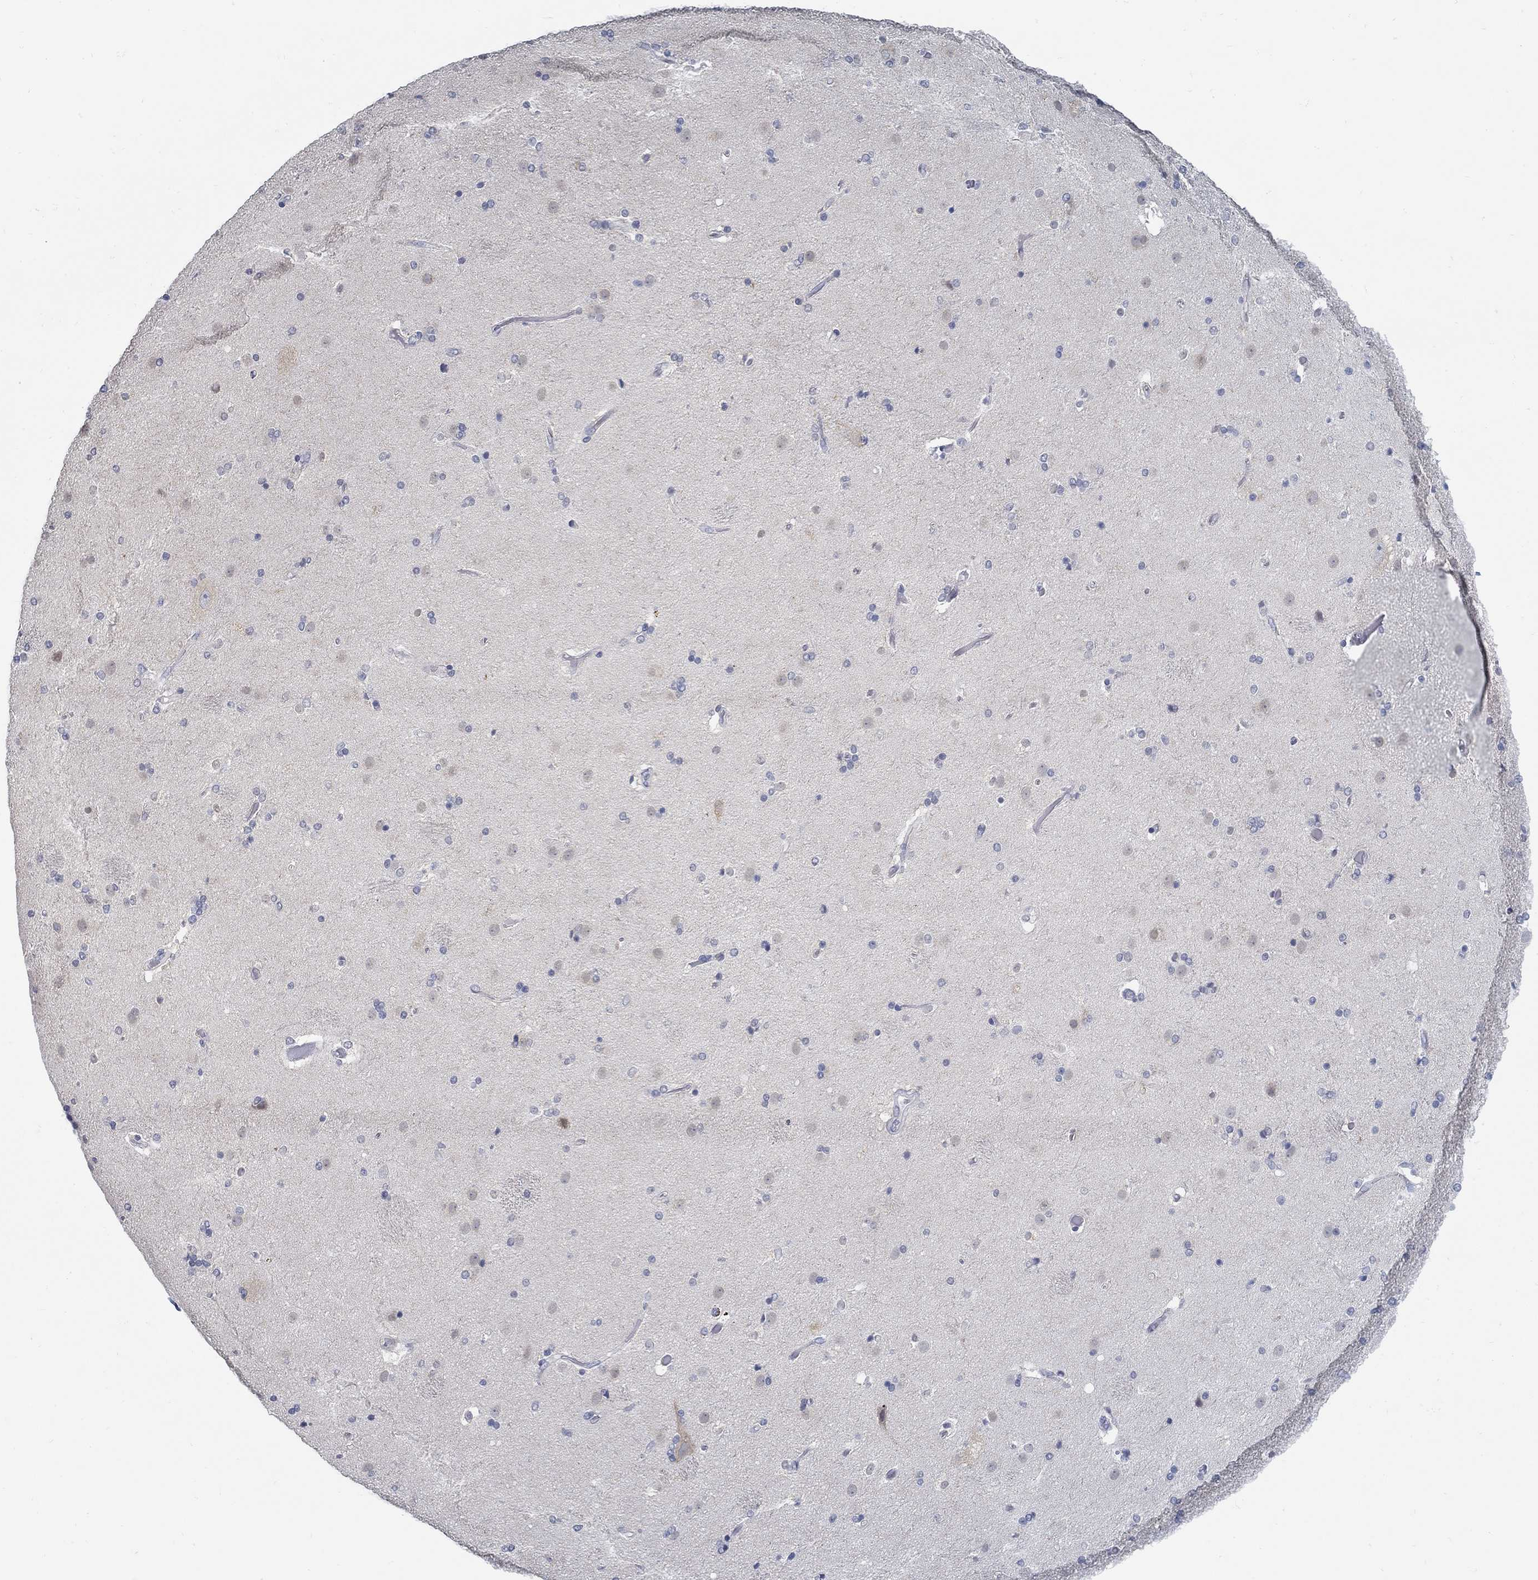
{"staining": {"intensity": "negative", "quantity": "none", "location": "none"}, "tissue": "caudate", "cell_type": "Glial cells", "image_type": "normal", "snomed": [{"axis": "morphology", "description": "Normal tissue, NOS"}, {"axis": "topography", "description": "Lateral ventricle wall"}], "caption": "Immunohistochemistry photomicrograph of normal human caudate stained for a protein (brown), which reveals no staining in glial cells.", "gene": "PCDH11X", "patient": {"sex": "male", "age": 54}}